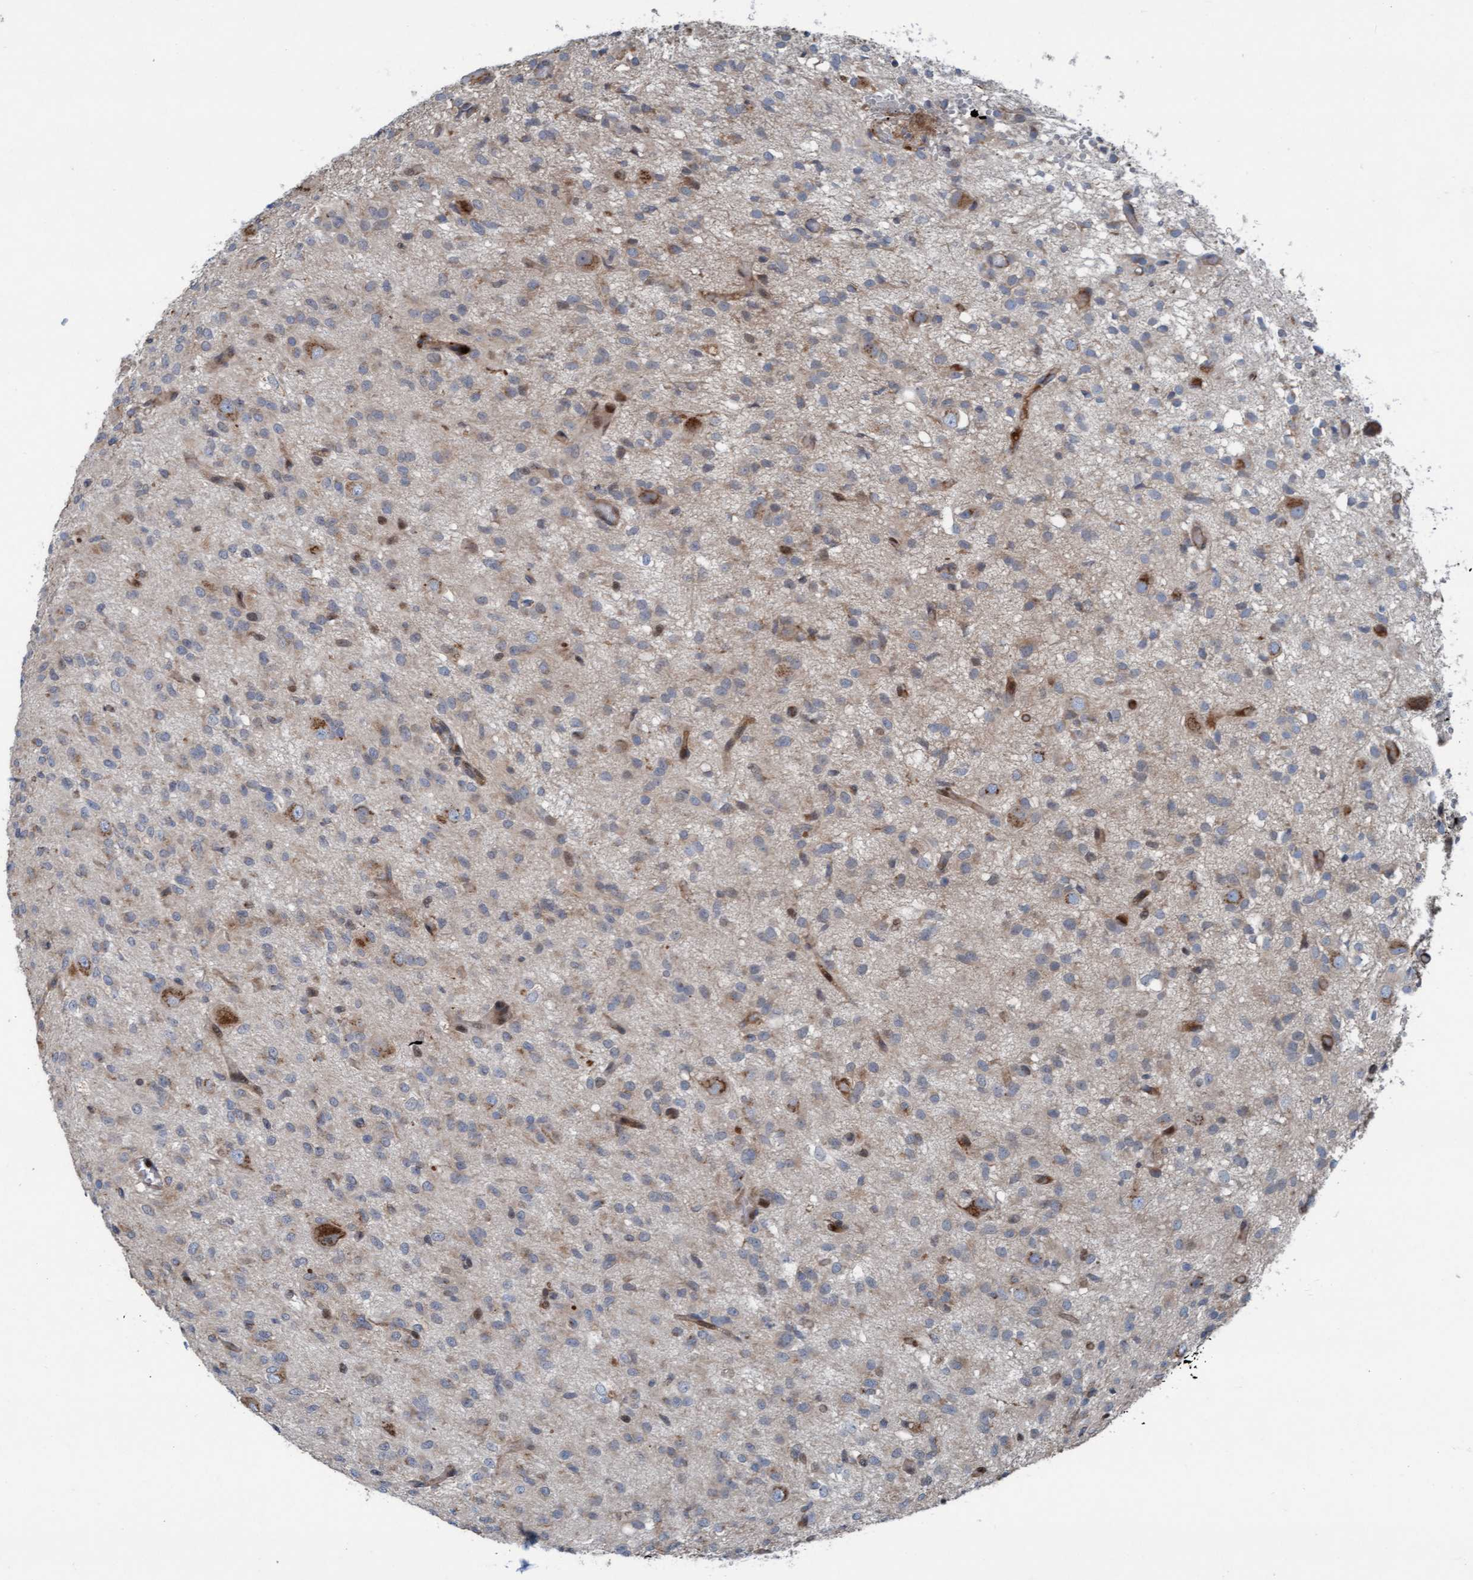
{"staining": {"intensity": "moderate", "quantity": "<25%", "location": "cytoplasmic/membranous"}, "tissue": "glioma", "cell_type": "Tumor cells", "image_type": "cancer", "snomed": [{"axis": "morphology", "description": "Glioma, malignant, High grade"}, {"axis": "topography", "description": "Brain"}], "caption": "Human glioma stained with a protein marker reveals moderate staining in tumor cells.", "gene": "KLHL26", "patient": {"sex": "female", "age": 59}}